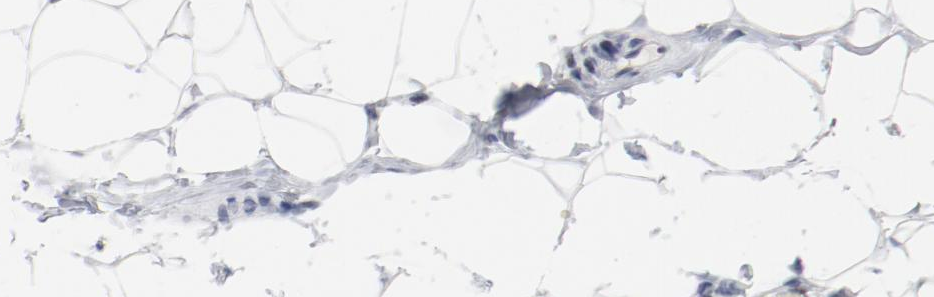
{"staining": {"intensity": "negative", "quantity": "none", "location": "none"}, "tissue": "adipose tissue", "cell_type": "Adipocytes", "image_type": "normal", "snomed": [{"axis": "morphology", "description": "Normal tissue, NOS"}, {"axis": "topography", "description": "Soft tissue"}], "caption": "Histopathology image shows no significant protein expression in adipocytes of unremarkable adipose tissue. Brightfield microscopy of immunohistochemistry (IHC) stained with DAB (brown) and hematoxylin (blue), captured at high magnification.", "gene": "POLD1", "patient": {"sex": "male", "age": 26}}